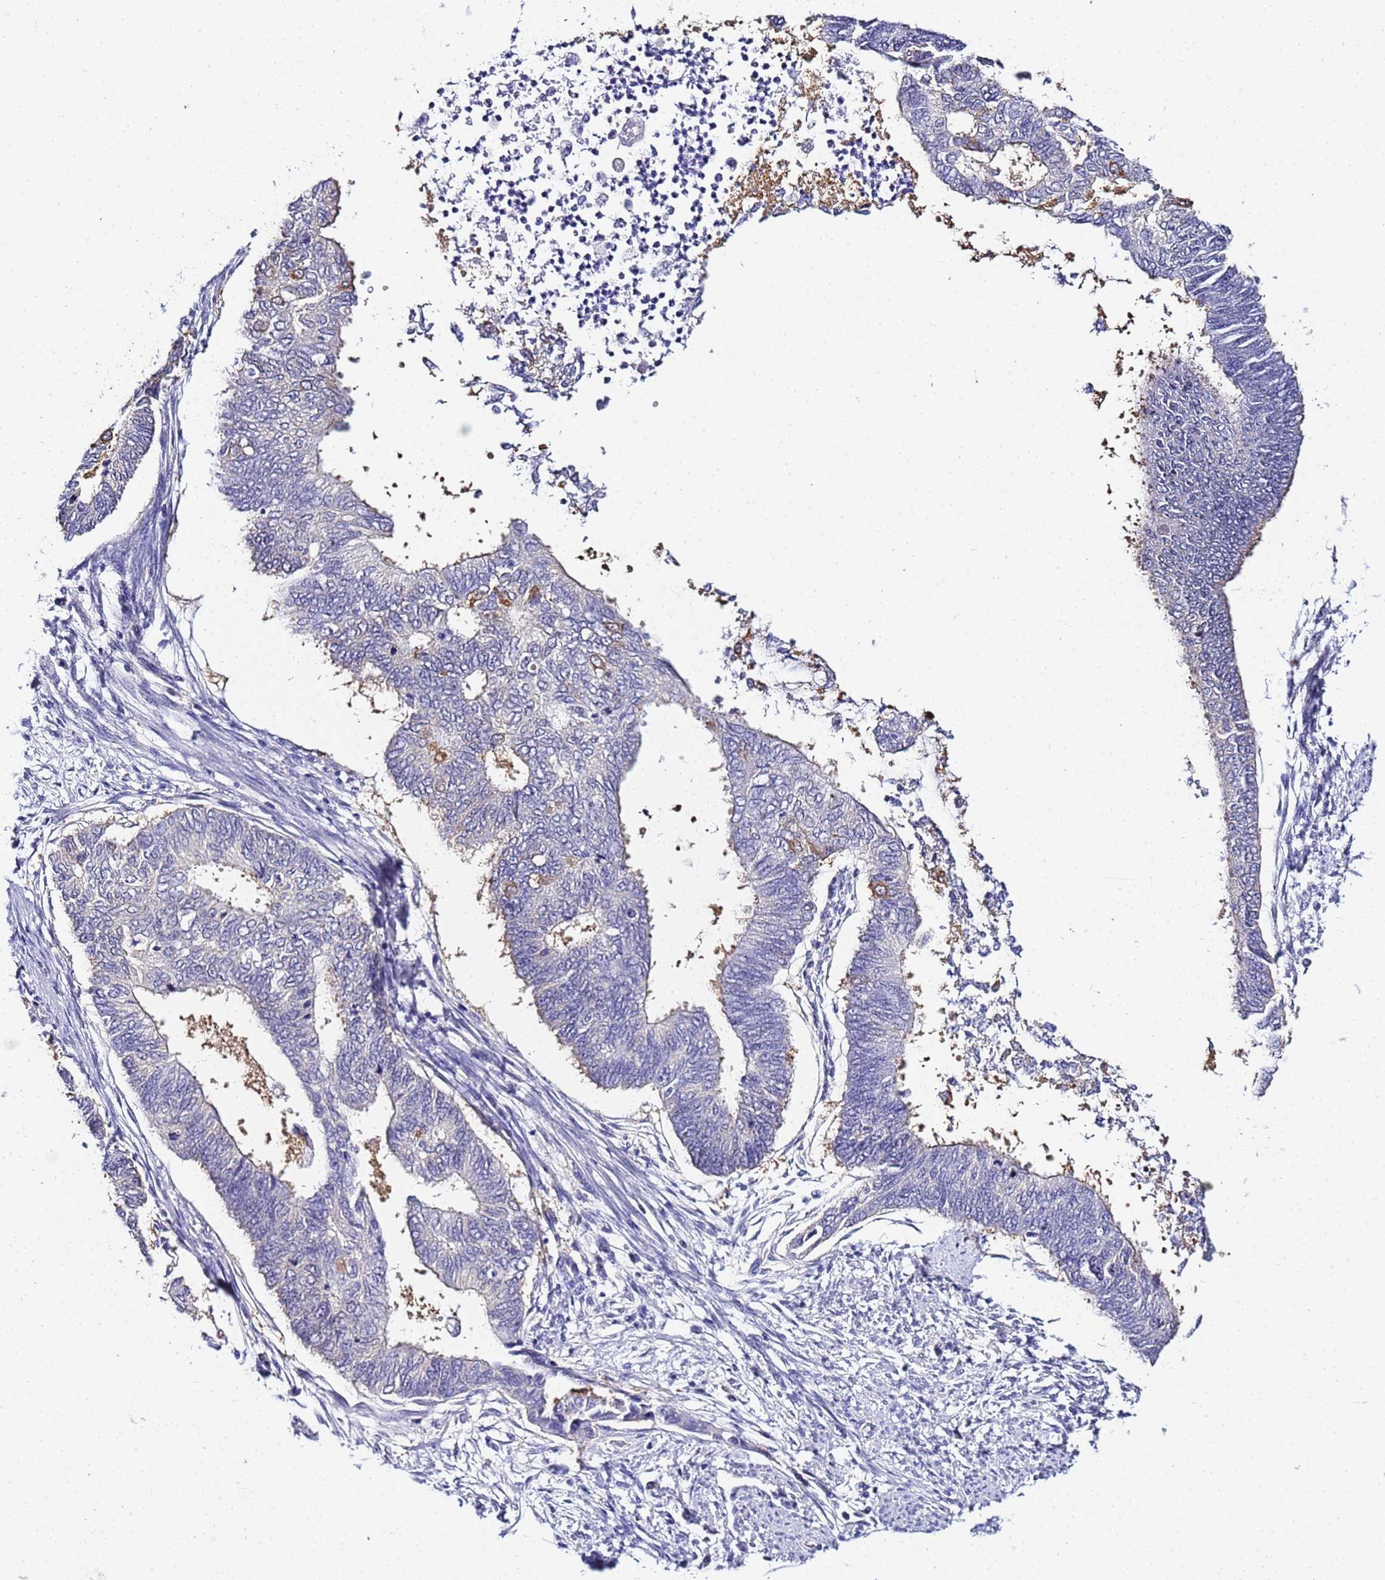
{"staining": {"intensity": "negative", "quantity": "none", "location": "none"}, "tissue": "endometrial cancer", "cell_type": "Tumor cells", "image_type": "cancer", "snomed": [{"axis": "morphology", "description": "Adenocarcinoma, NOS"}, {"axis": "topography", "description": "Endometrium"}], "caption": "This is an immunohistochemistry histopathology image of human endometrial cancer (adenocarcinoma). There is no positivity in tumor cells.", "gene": "ACTL6B", "patient": {"sex": "female", "age": 68}}